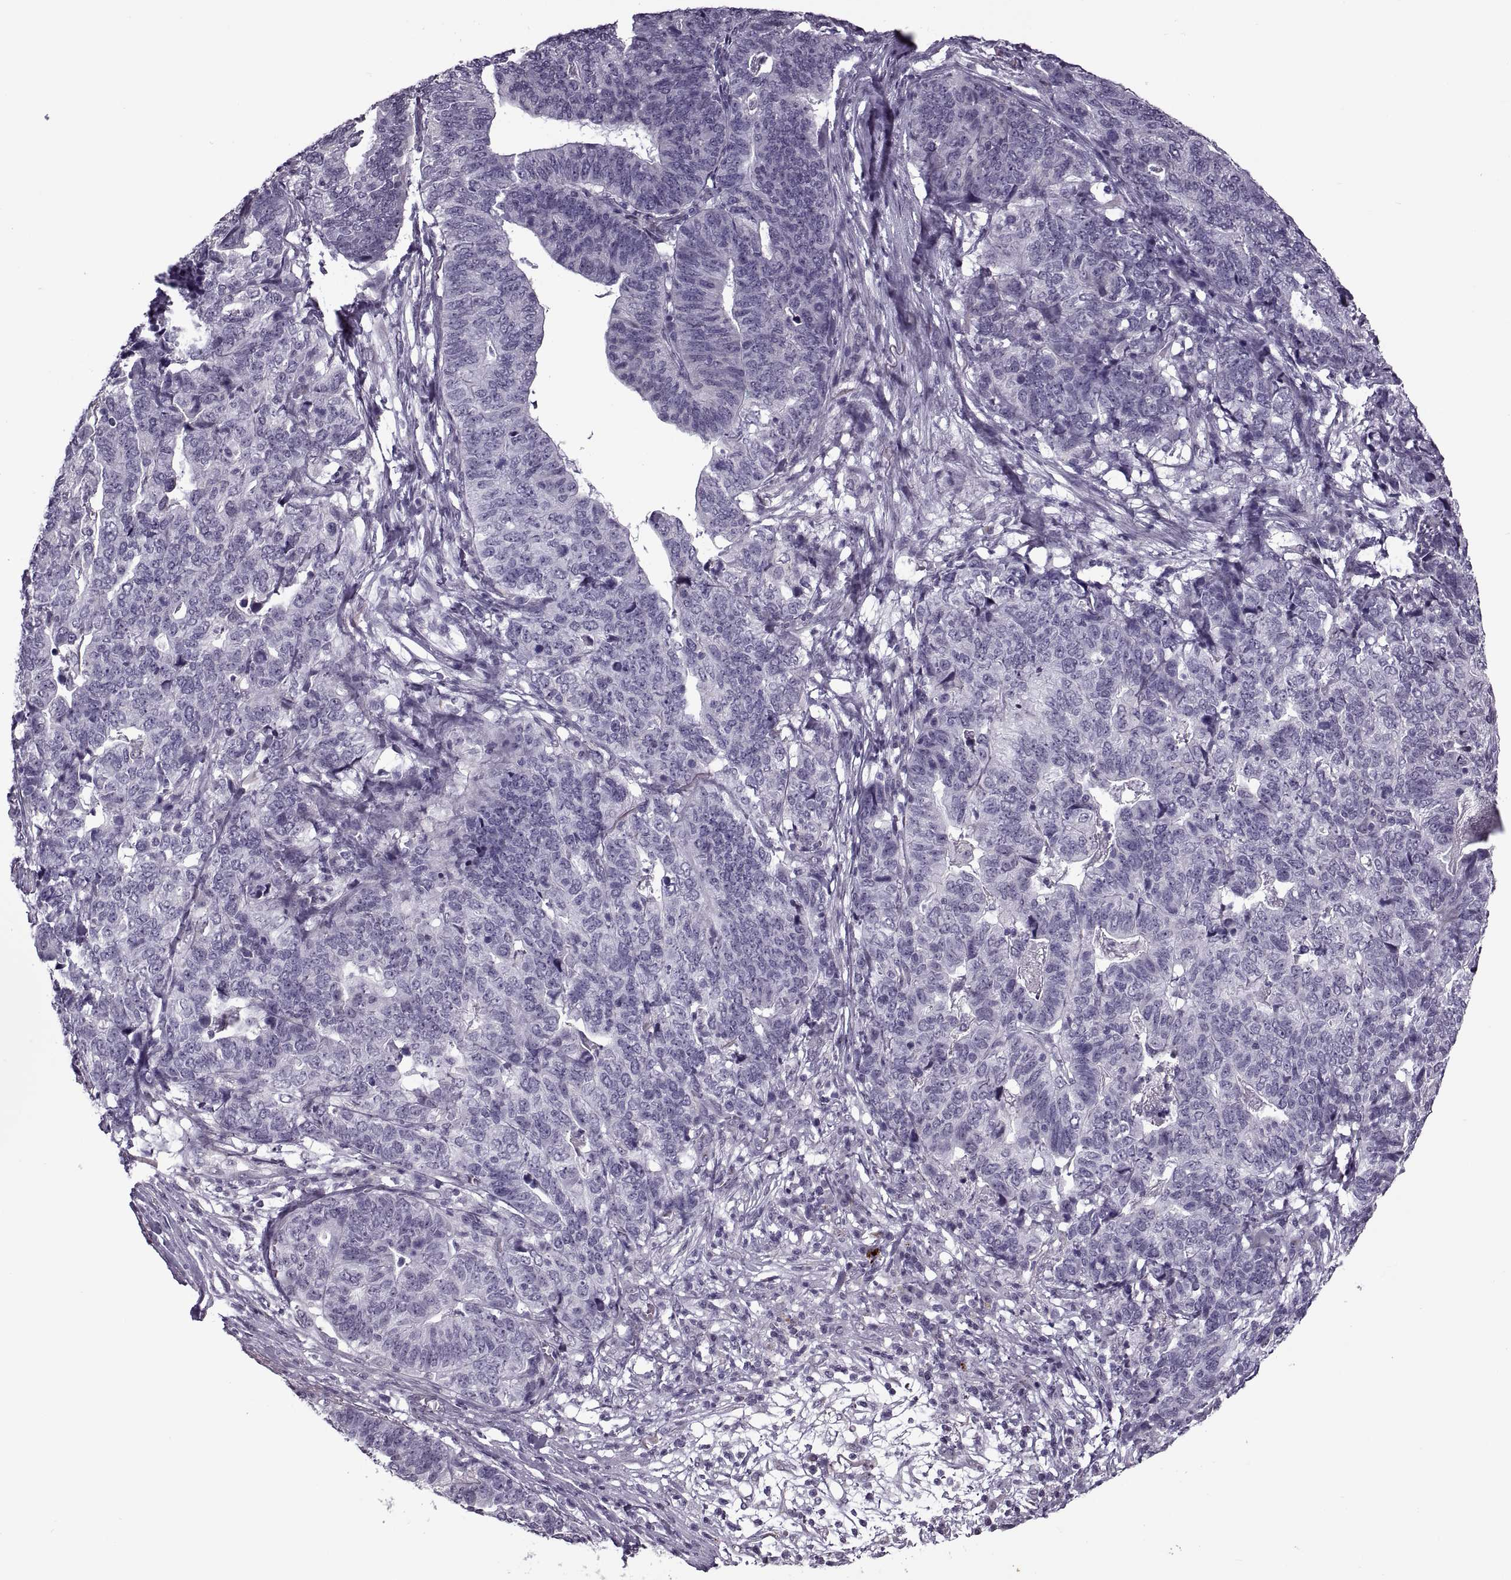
{"staining": {"intensity": "negative", "quantity": "none", "location": "none"}, "tissue": "stomach cancer", "cell_type": "Tumor cells", "image_type": "cancer", "snomed": [{"axis": "morphology", "description": "Adenocarcinoma, NOS"}, {"axis": "topography", "description": "Stomach, upper"}], "caption": "Immunohistochemical staining of adenocarcinoma (stomach) displays no significant staining in tumor cells.", "gene": "PRSS37", "patient": {"sex": "female", "age": 67}}